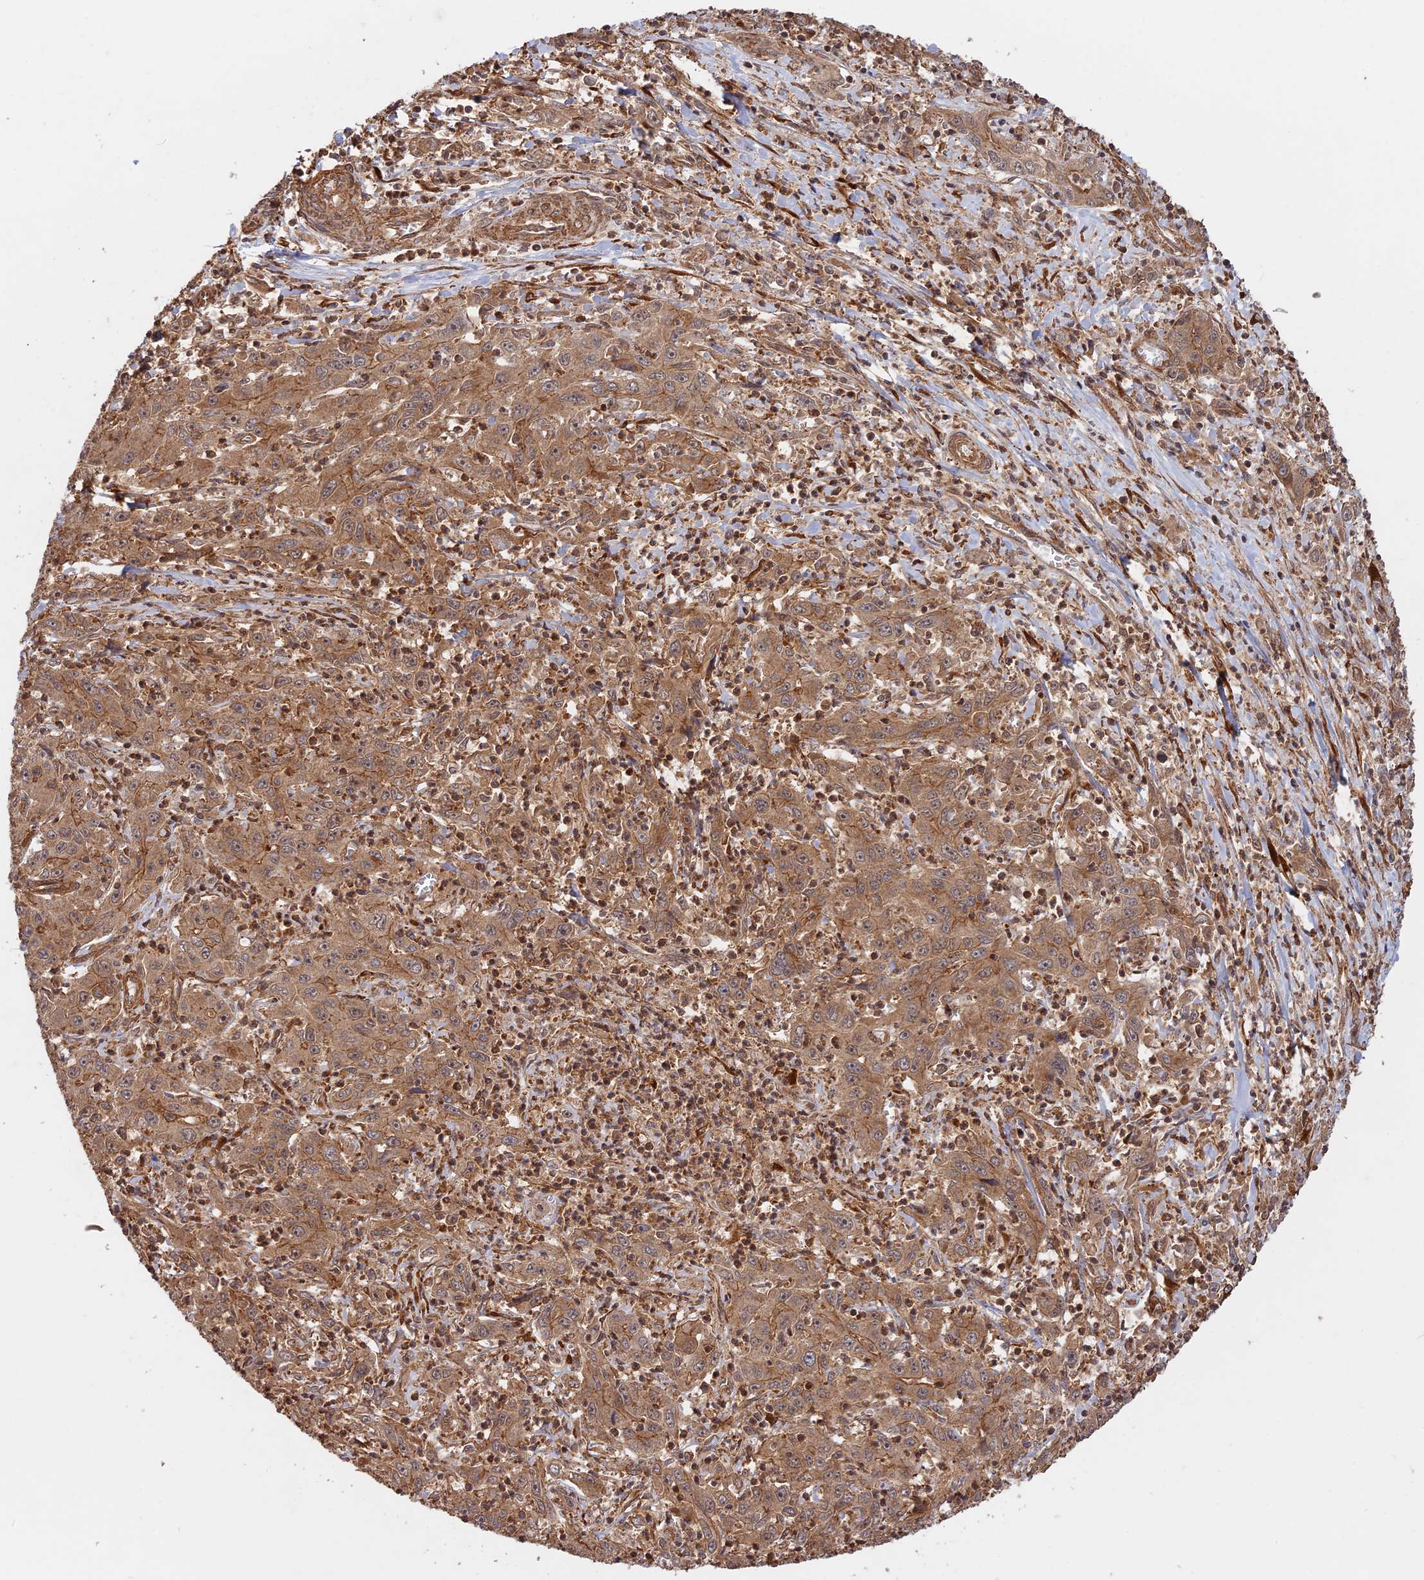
{"staining": {"intensity": "moderate", "quantity": ">75%", "location": "cytoplasmic/membranous"}, "tissue": "liver cancer", "cell_type": "Tumor cells", "image_type": "cancer", "snomed": [{"axis": "morphology", "description": "Carcinoma, Hepatocellular, NOS"}, {"axis": "topography", "description": "Liver"}], "caption": "The photomicrograph displays immunohistochemical staining of liver hepatocellular carcinoma. There is moderate cytoplasmic/membranous staining is seen in about >75% of tumor cells.", "gene": "CCDC174", "patient": {"sex": "male", "age": 63}}